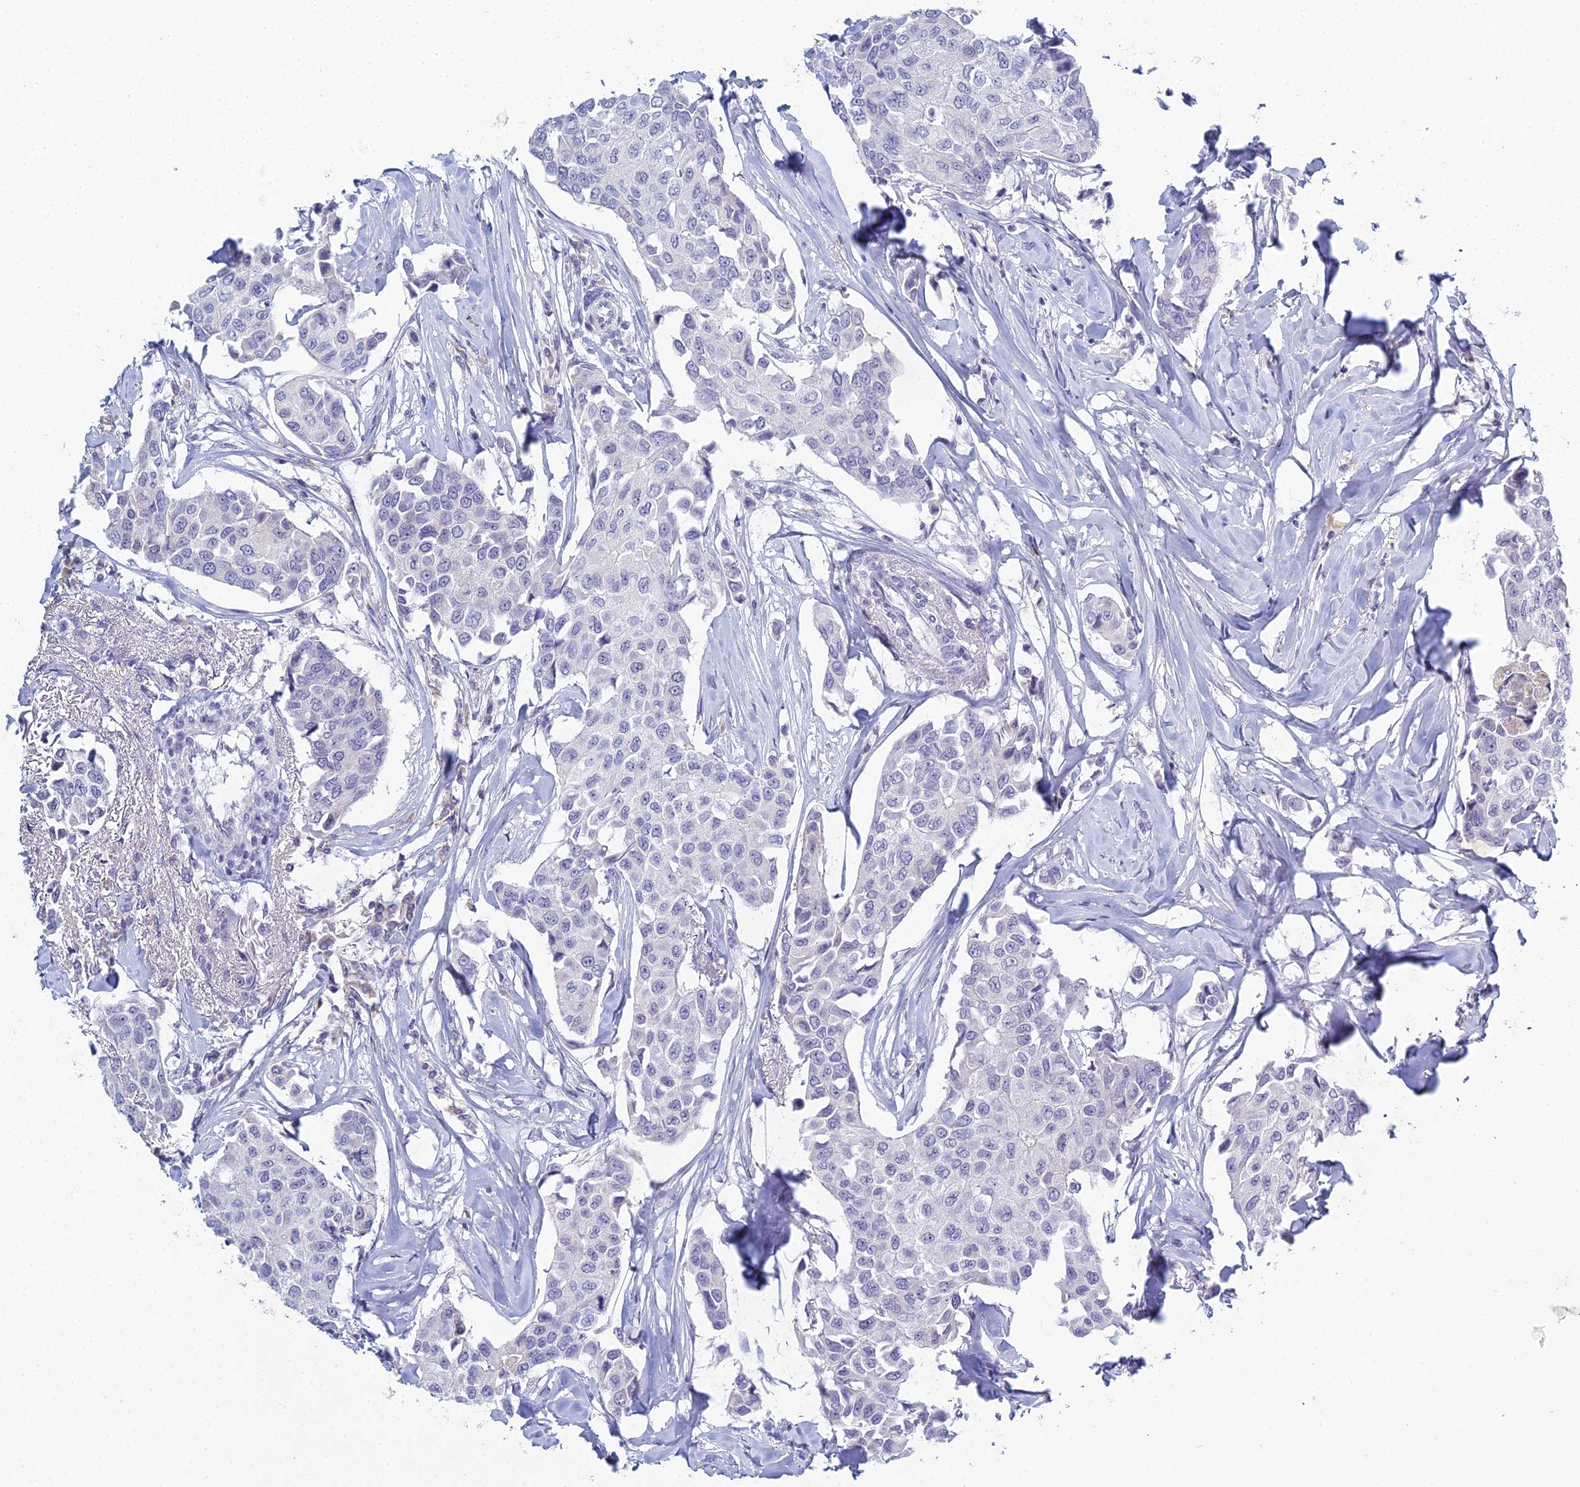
{"staining": {"intensity": "negative", "quantity": "none", "location": "none"}, "tissue": "breast cancer", "cell_type": "Tumor cells", "image_type": "cancer", "snomed": [{"axis": "morphology", "description": "Duct carcinoma"}, {"axis": "topography", "description": "Breast"}], "caption": "Tumor cells show no significant expression in breast cancer (invasive ductal carcinoma). (IHC, brightfield microscopy, high magnification).", "gene": "MUC13", "patient": {"sex": "female", "age": 80}}